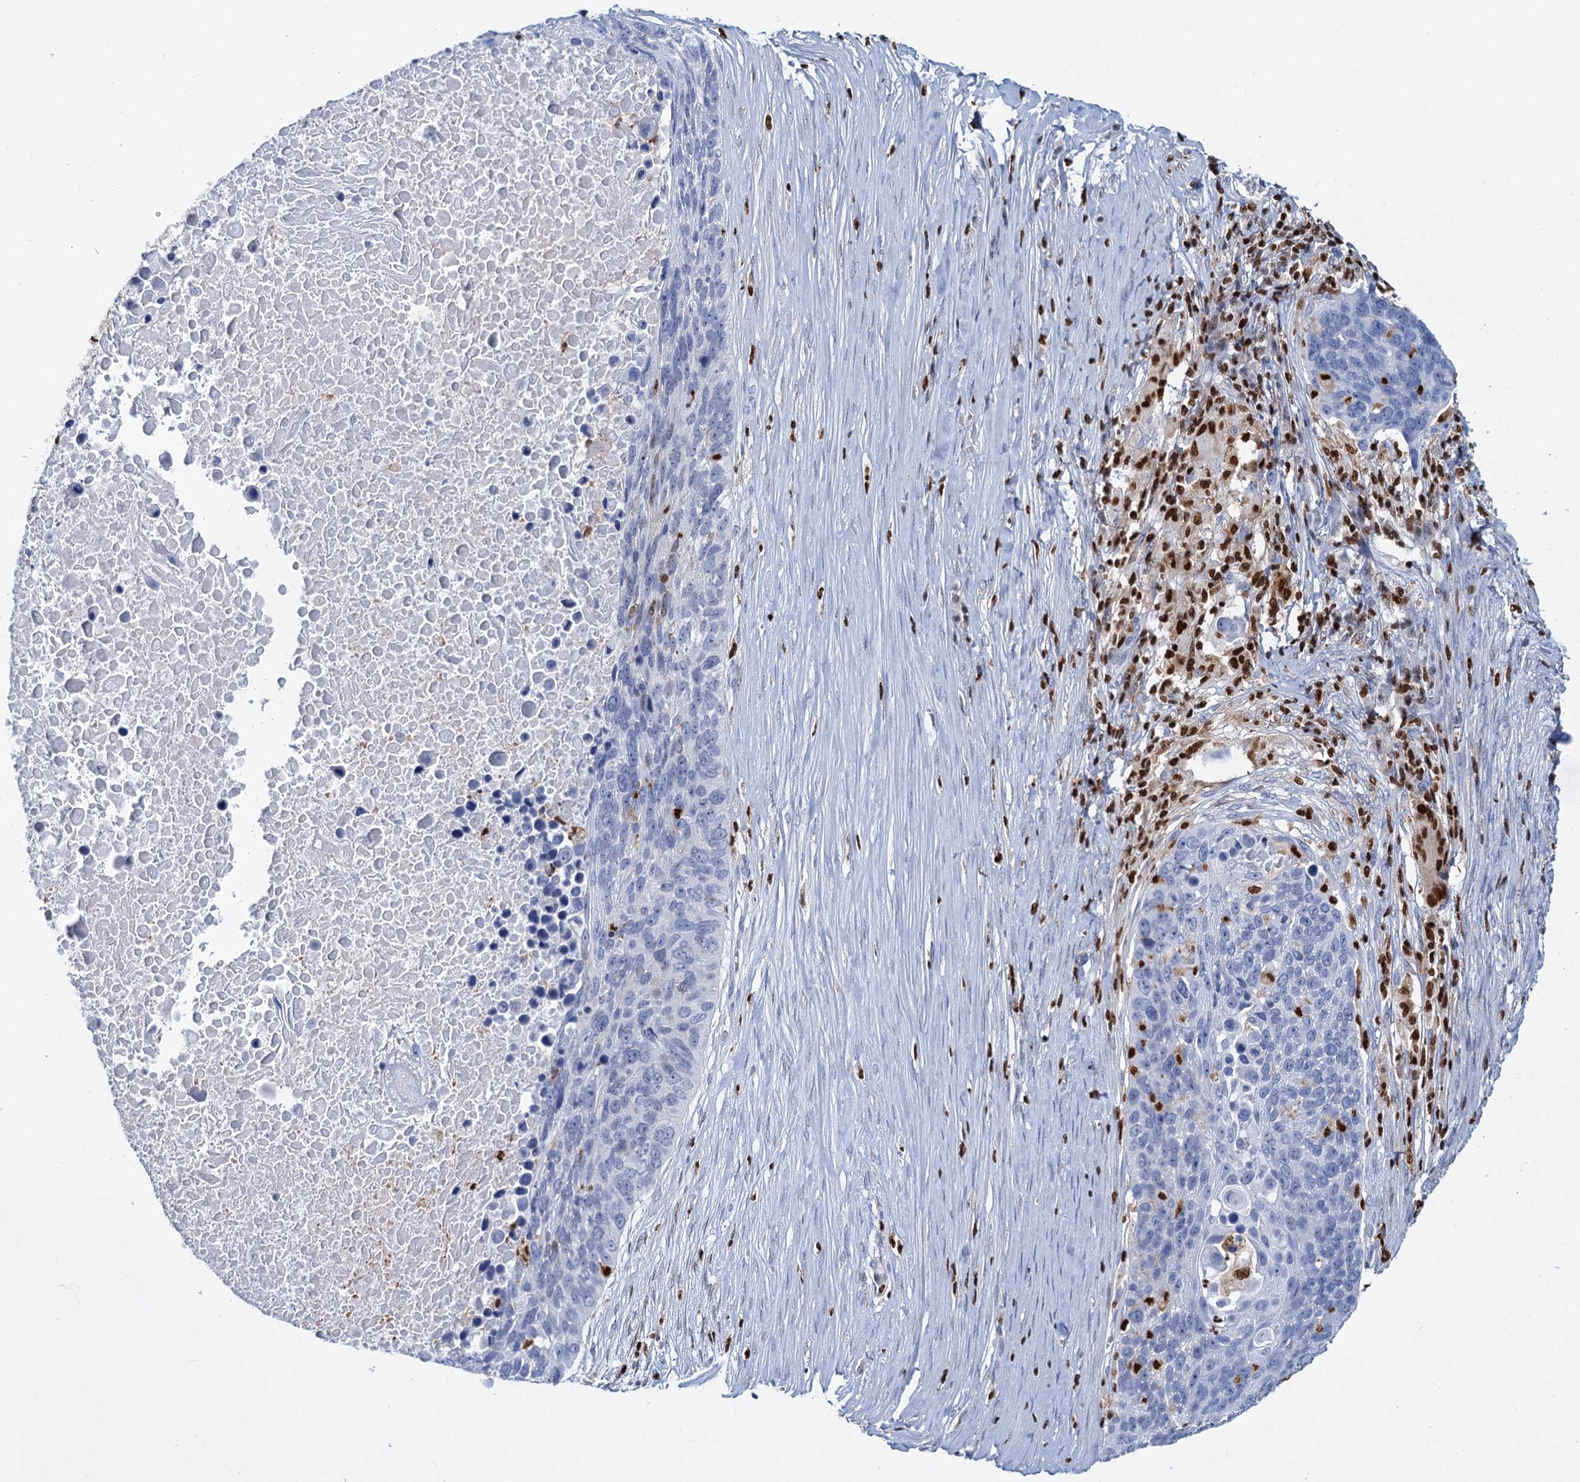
{"staining": {"intensity": "negative", "quantity": "none", "location": "none"}, "tissue": "lung cancer", "cell_type": "Tumor cells", "image_type": "cancer", "snomed": [{"axis": "morphology", "description": "Normal tissue, NOS"}, {"axis": "morphology", "description": "Squamous cell carcinoma, NOS"}, {"axis": "topography", "description": "Lymph node"}, {"axis": "topography", "description": "Lung"}], "caption": "Tumor cells are negative for brown protein staining in lung cancer (squamous cell carcinoma).", "gene": "CELF2", "patient": {"sex": "male", "age": 66}}